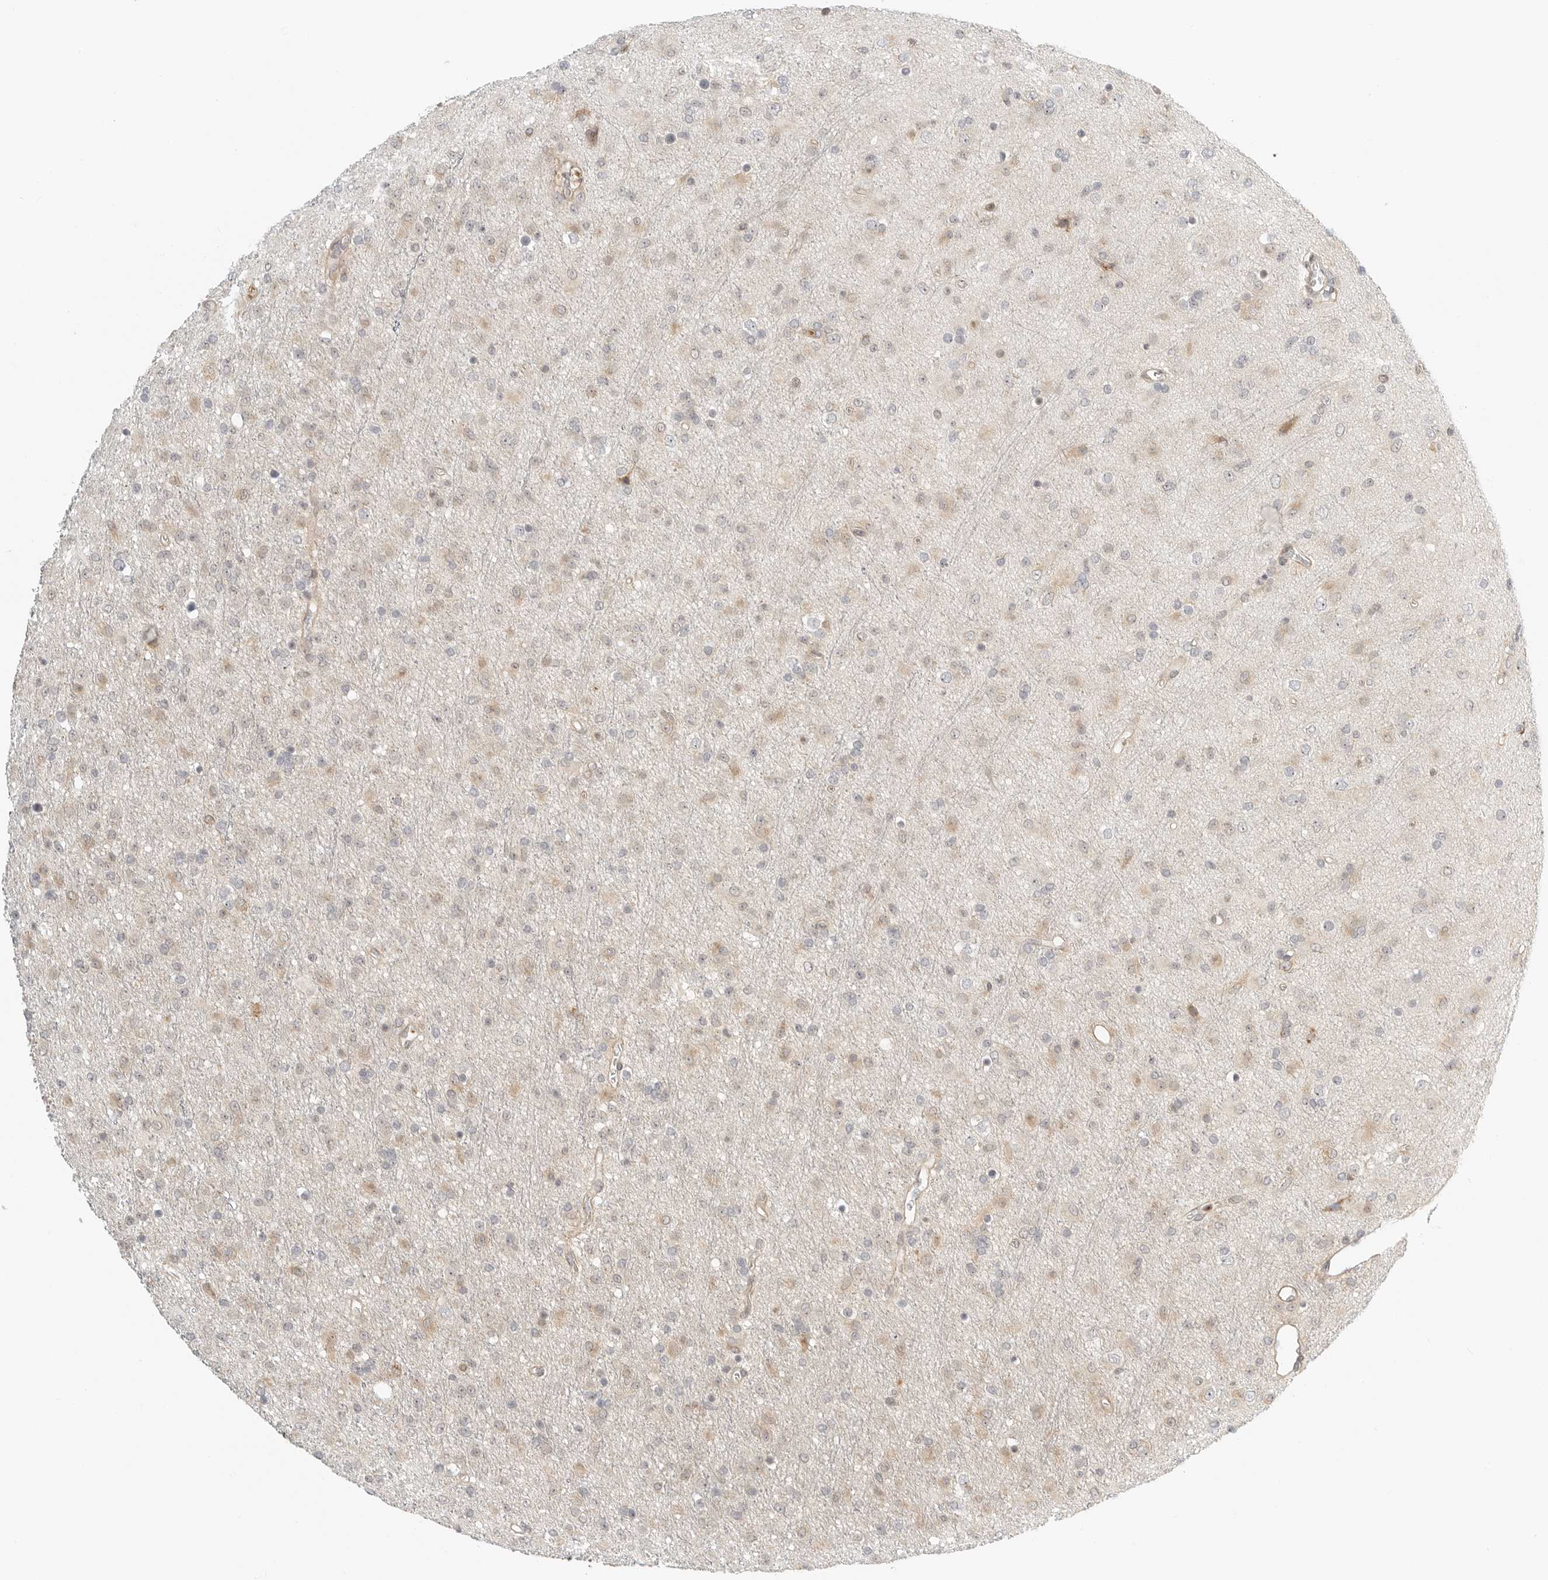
{"staining": {"intensity": "weak", "quantity": "<25%", "location": "cytoplasmic/membranous,nuclear"}, "tissue": "glioma", "cell_type": "Tumor cells", "image_type": "cancer", "snomed": [{"axis": "morphology", "description": "Glioma, malignant, Low grade"}, {"axis": "topography", "description": "Brain"}], "caption": "Tumor cells show no significant staining in malignant glioma (low-grade).", "gene": "DSCC1", "patient": {"sex": "male", "age": 65}}